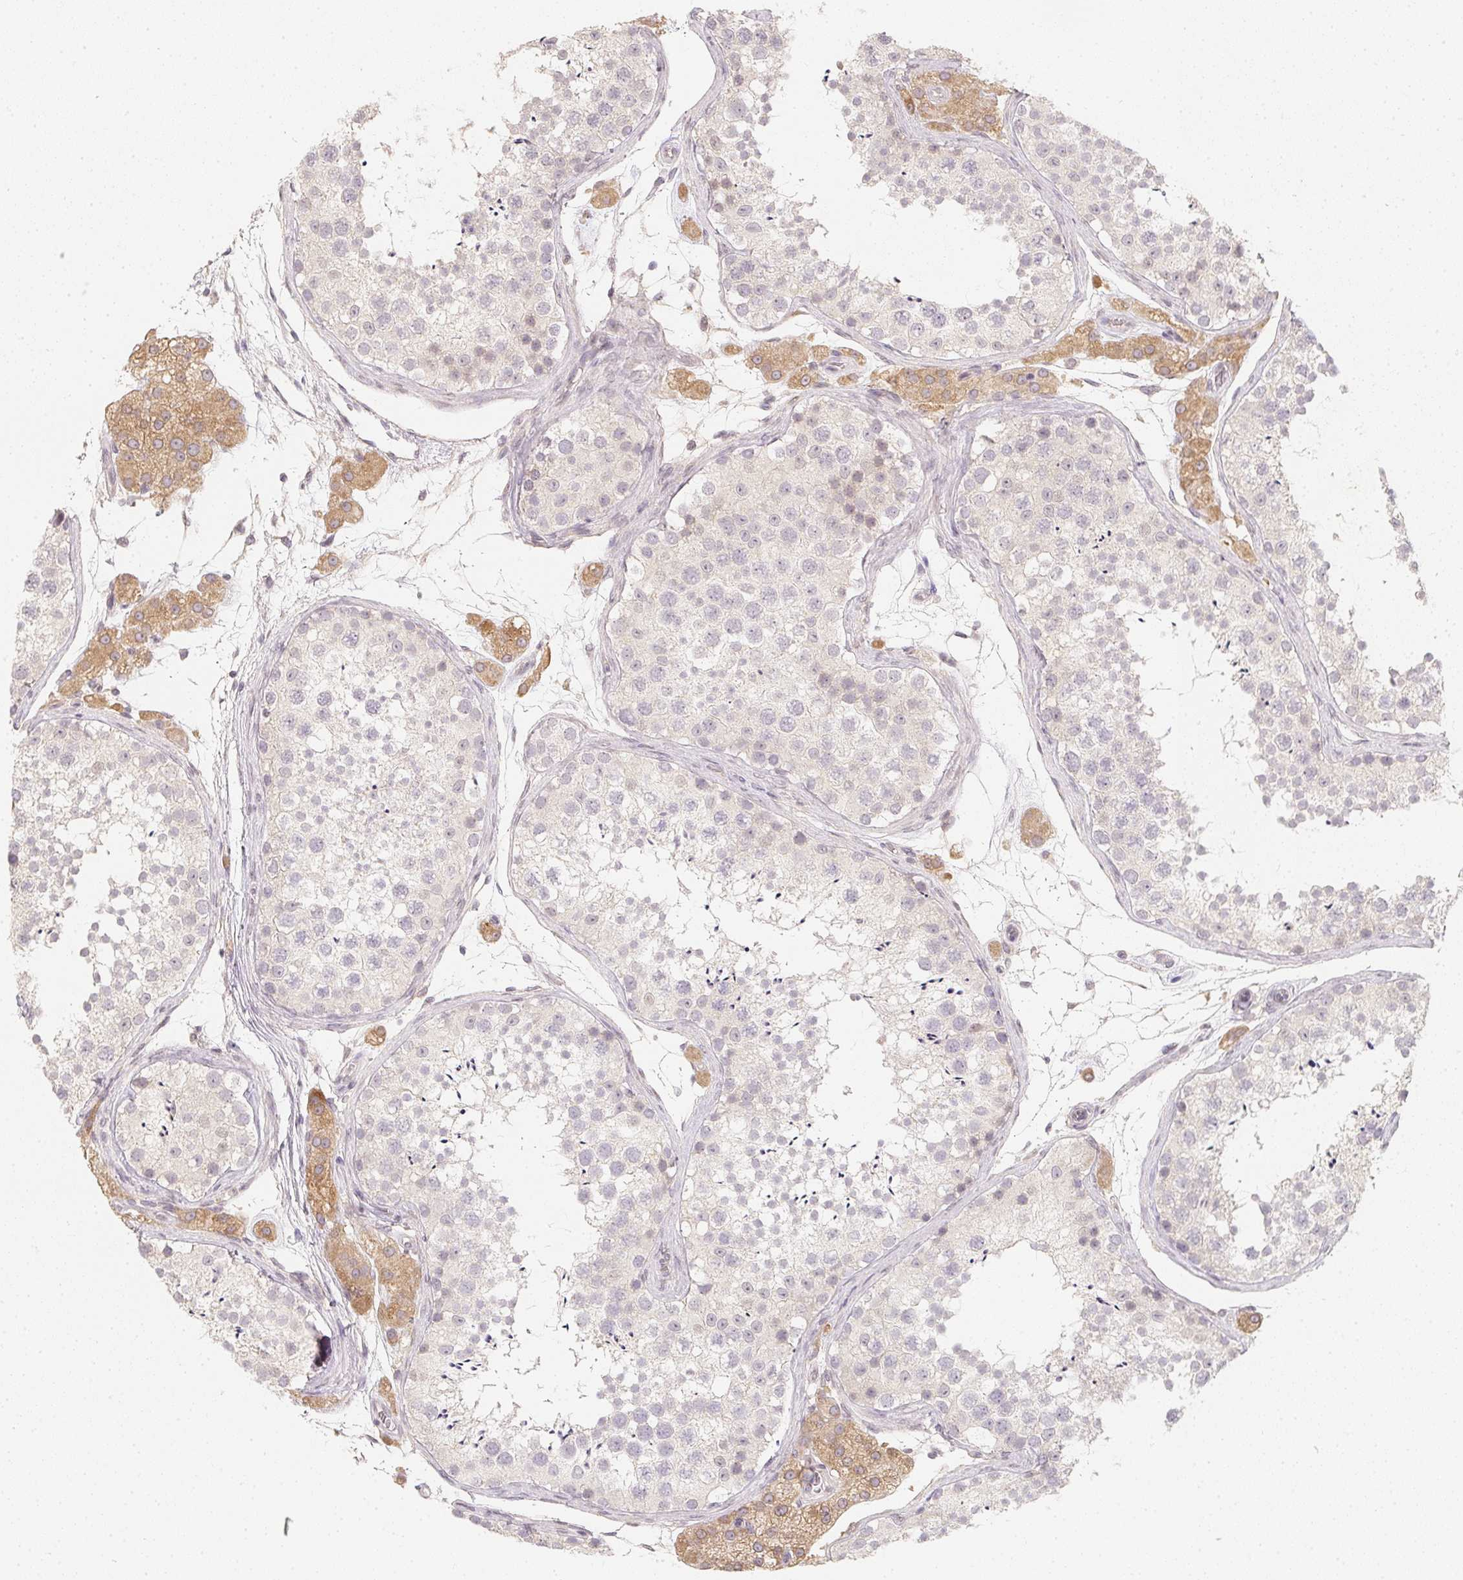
{"staining": {"intensity": "negative", "quantity": "none", "location": "none"}, "tissue": "testis", "cell_type": "Cells in seminiferous ducts", "image_type": "normal", "snomed": [{"axis": "morphology", "description": "Normal tissue, NOS"}, {"axis": "topography", "description": "Testis"}], "caption": "IHC photomicrograph of benign testis: testis stained with DAB displays no significant protein expression in cells in seminiferous ducts.", "gene": "SOAT1", "patient": {"sex": "male", "age": 41}}